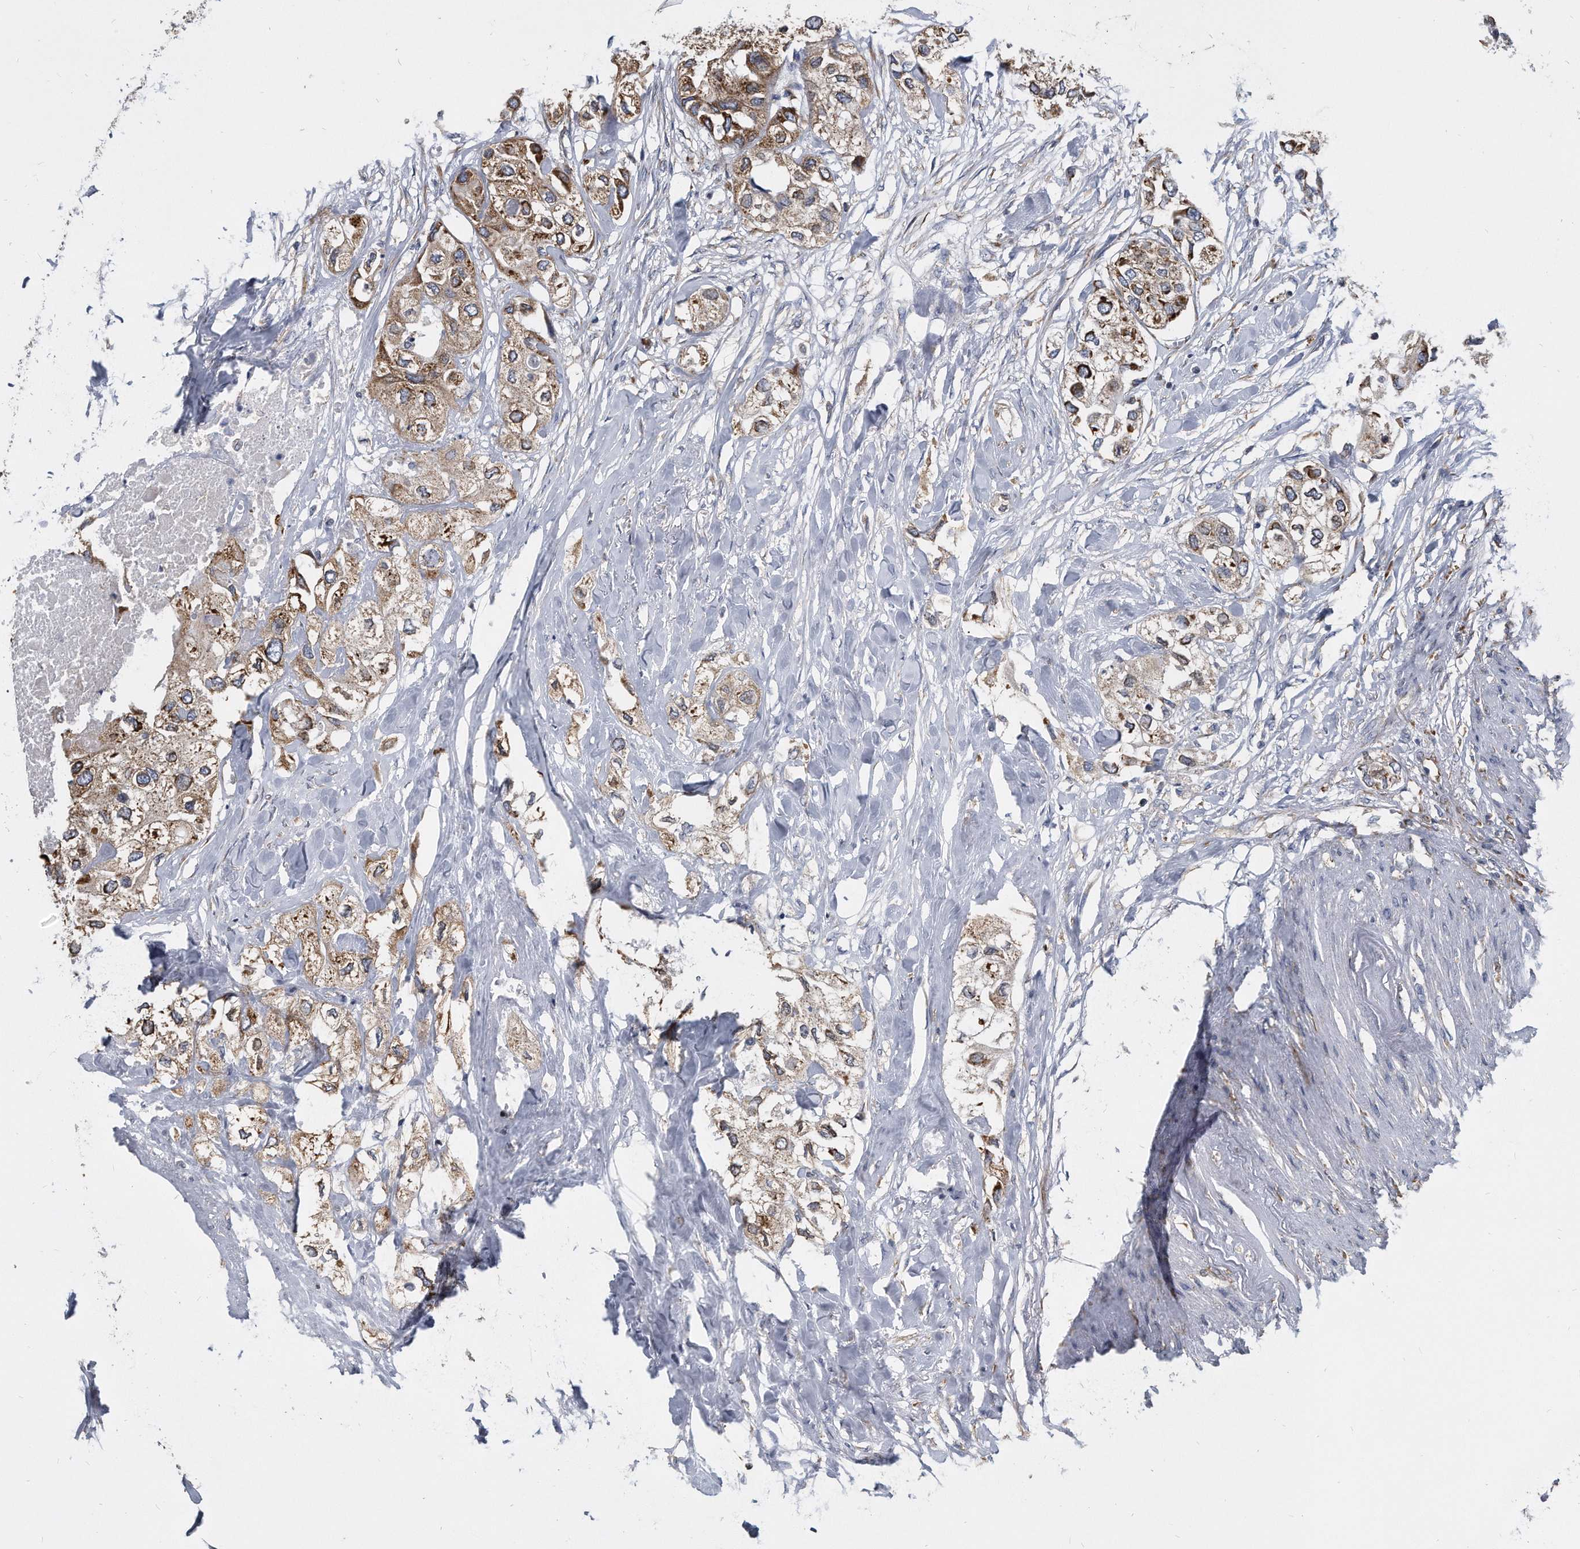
{"staining": {"intensity": "moderate", "quantity": ">75%", "location": "cytoplasmic/membranous"}, "tissue": "urothelial cancer", "cell_type": "Tumor cells", "image_type": "cancer", "snomed": [{"axis": "morphology", "description": "Urothelial carcinoma, High grade"}, {"axis": "topography", "description": "Urinary bladder"}], "caption": "This is an image of IHC staining of urothelial cancer, which shows moderate staining in the cytoplasmic/membranous of tumor cells.", "gene": "CCDC47", "patient": {"sex": "male", "age": 64}}